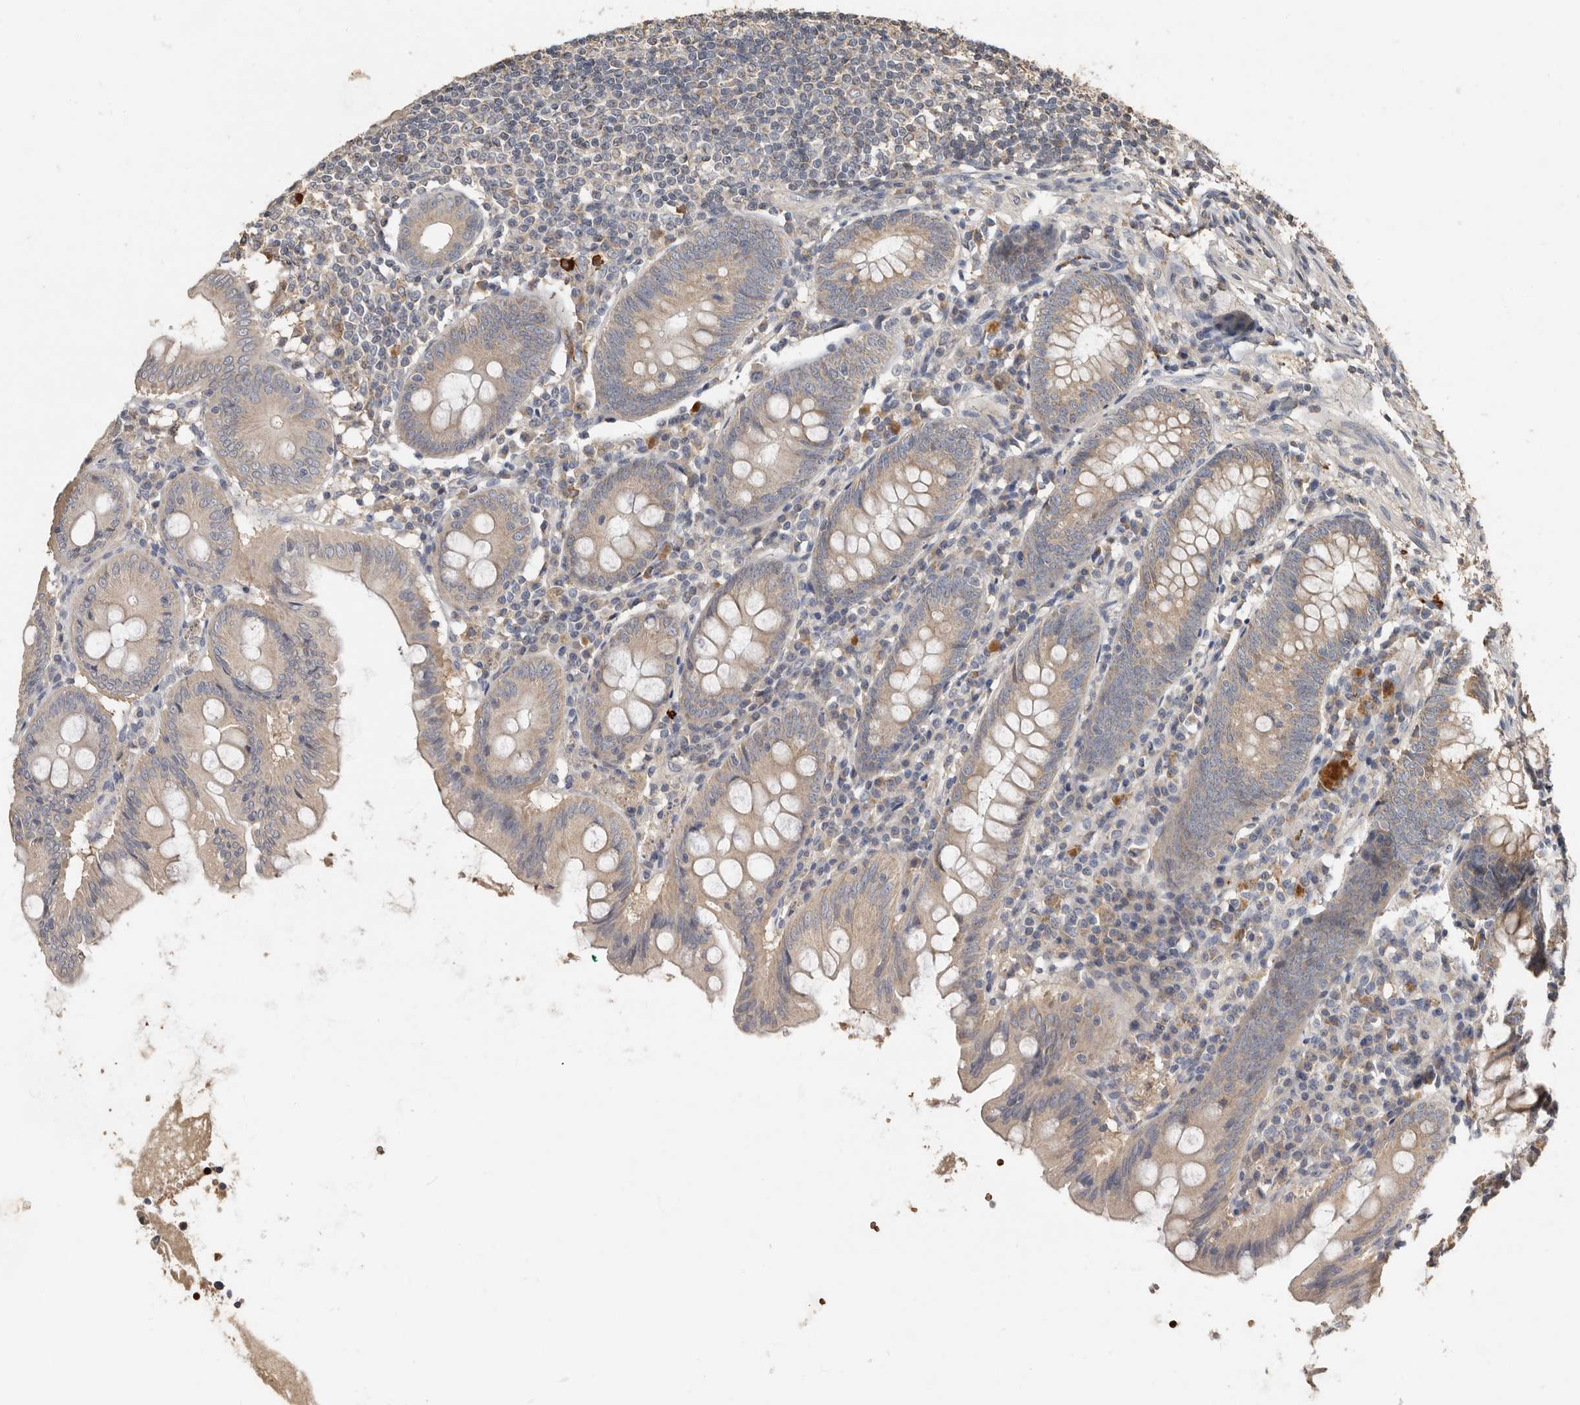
{"staining": {"intensity": "weak", "quantity": "25%-75%", "location": "cytoplasmic/membranous"}, "tissue": "appendix", "cell_type": "Glandular cells", "image_type": "normal", "snomed": [{"axis": "morphology", "description": "Normal tissue, NOS"}, {"axis": "topography", "description": "Appendix"}], "caption": "Protein expression analysis of normal human appendix reveals weak cytoplasmic/membranous staining in about 25%-75% of glandular cells. The staining was performed using DAB, with brown indicating positive protein expression. Nuclei are stained blue with hematoxylin.", "gene": "KIF26B", "patient": {"sex": "female", "age": 54}}